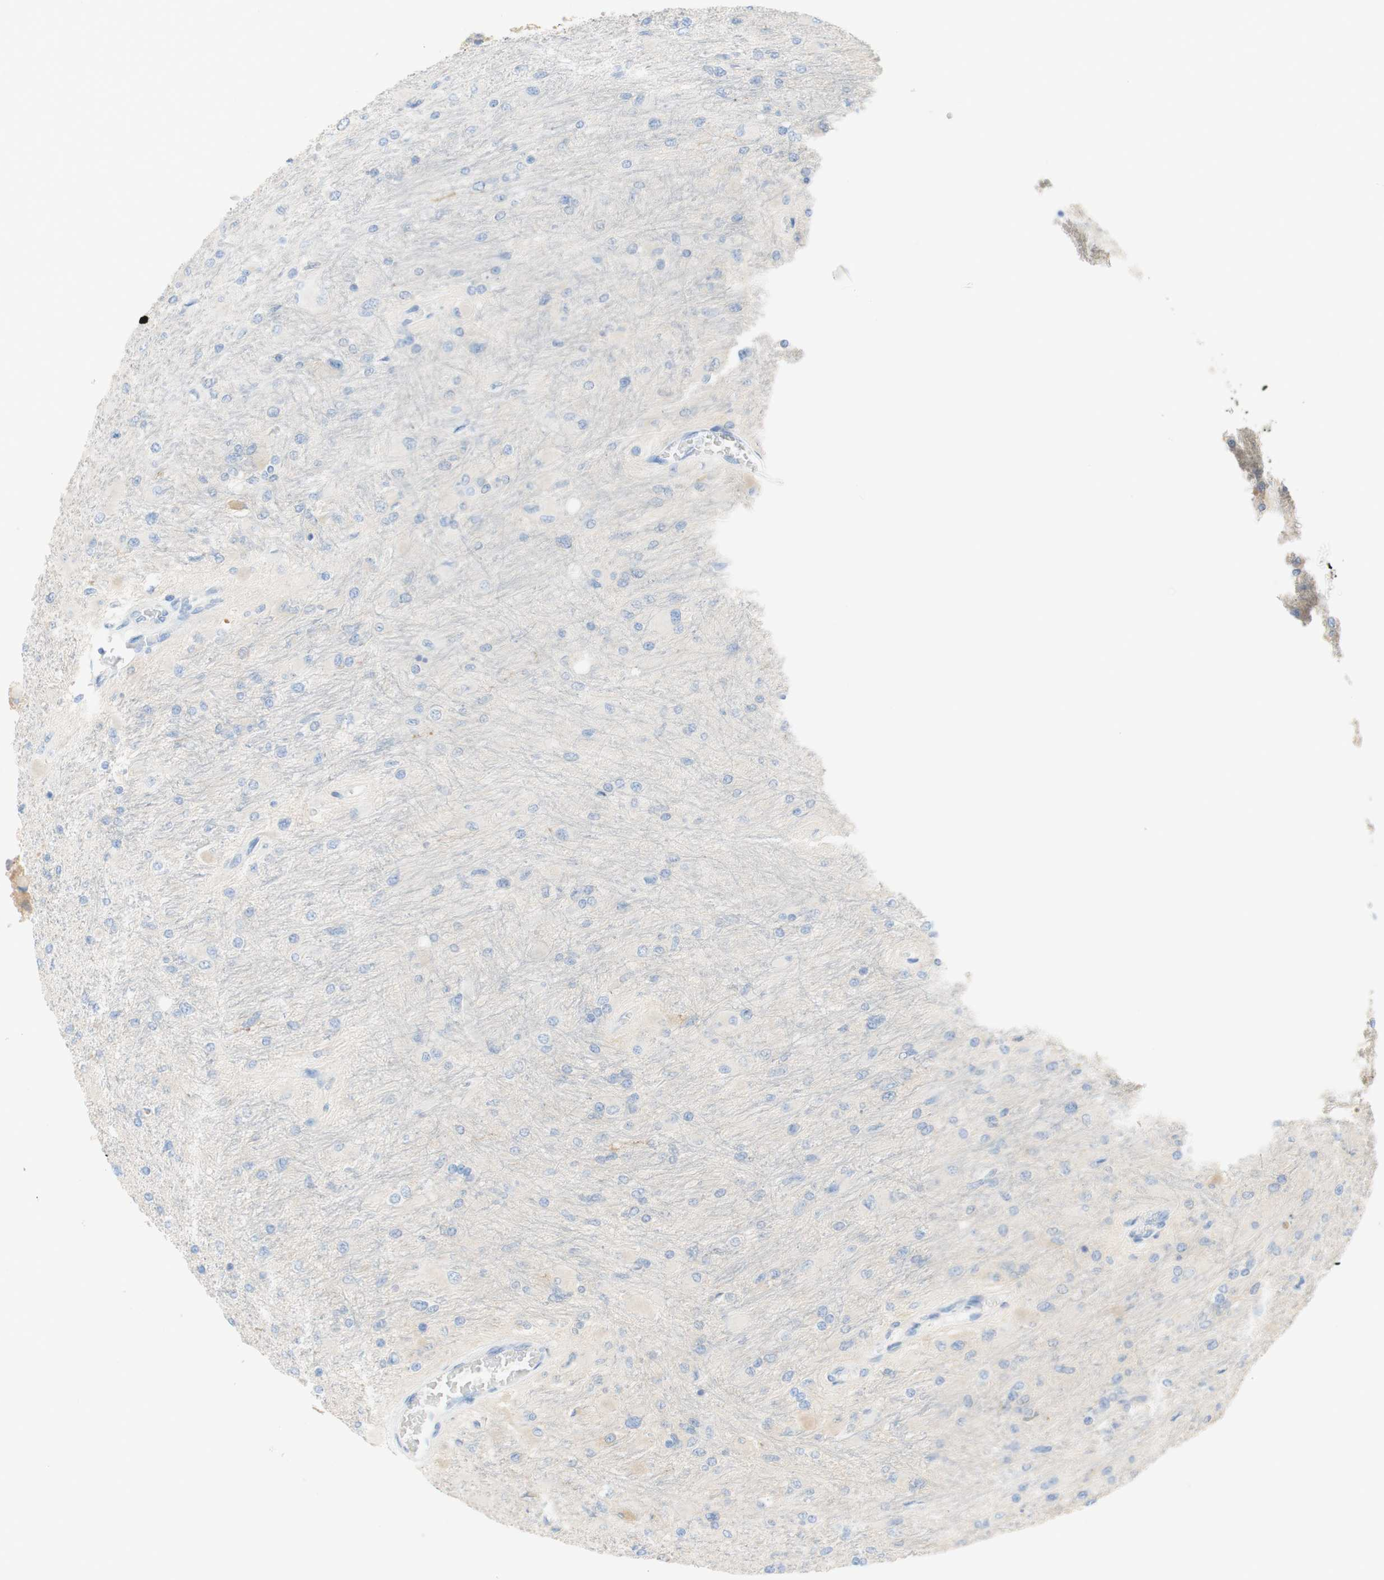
{"staining": {"intensity": "negative", "quantity": "none", "location": "none"}, "tissue": "glioma", "cell_type": "Tumor cells", "image_type": "cancer", "snomed": [{"axis": "morphology", "description": "Glioma, malignant, High grade"}, {"axis": "topography", "description": "Cerebral cortex"}], "caption": "Protein analysis of malignant glioma (high-grade) reveals no significant staining in tumor cells. Nuclei are stained in blue.", "gene": "ATP2B1", "patient": {"sex": "female", "age": 36}}